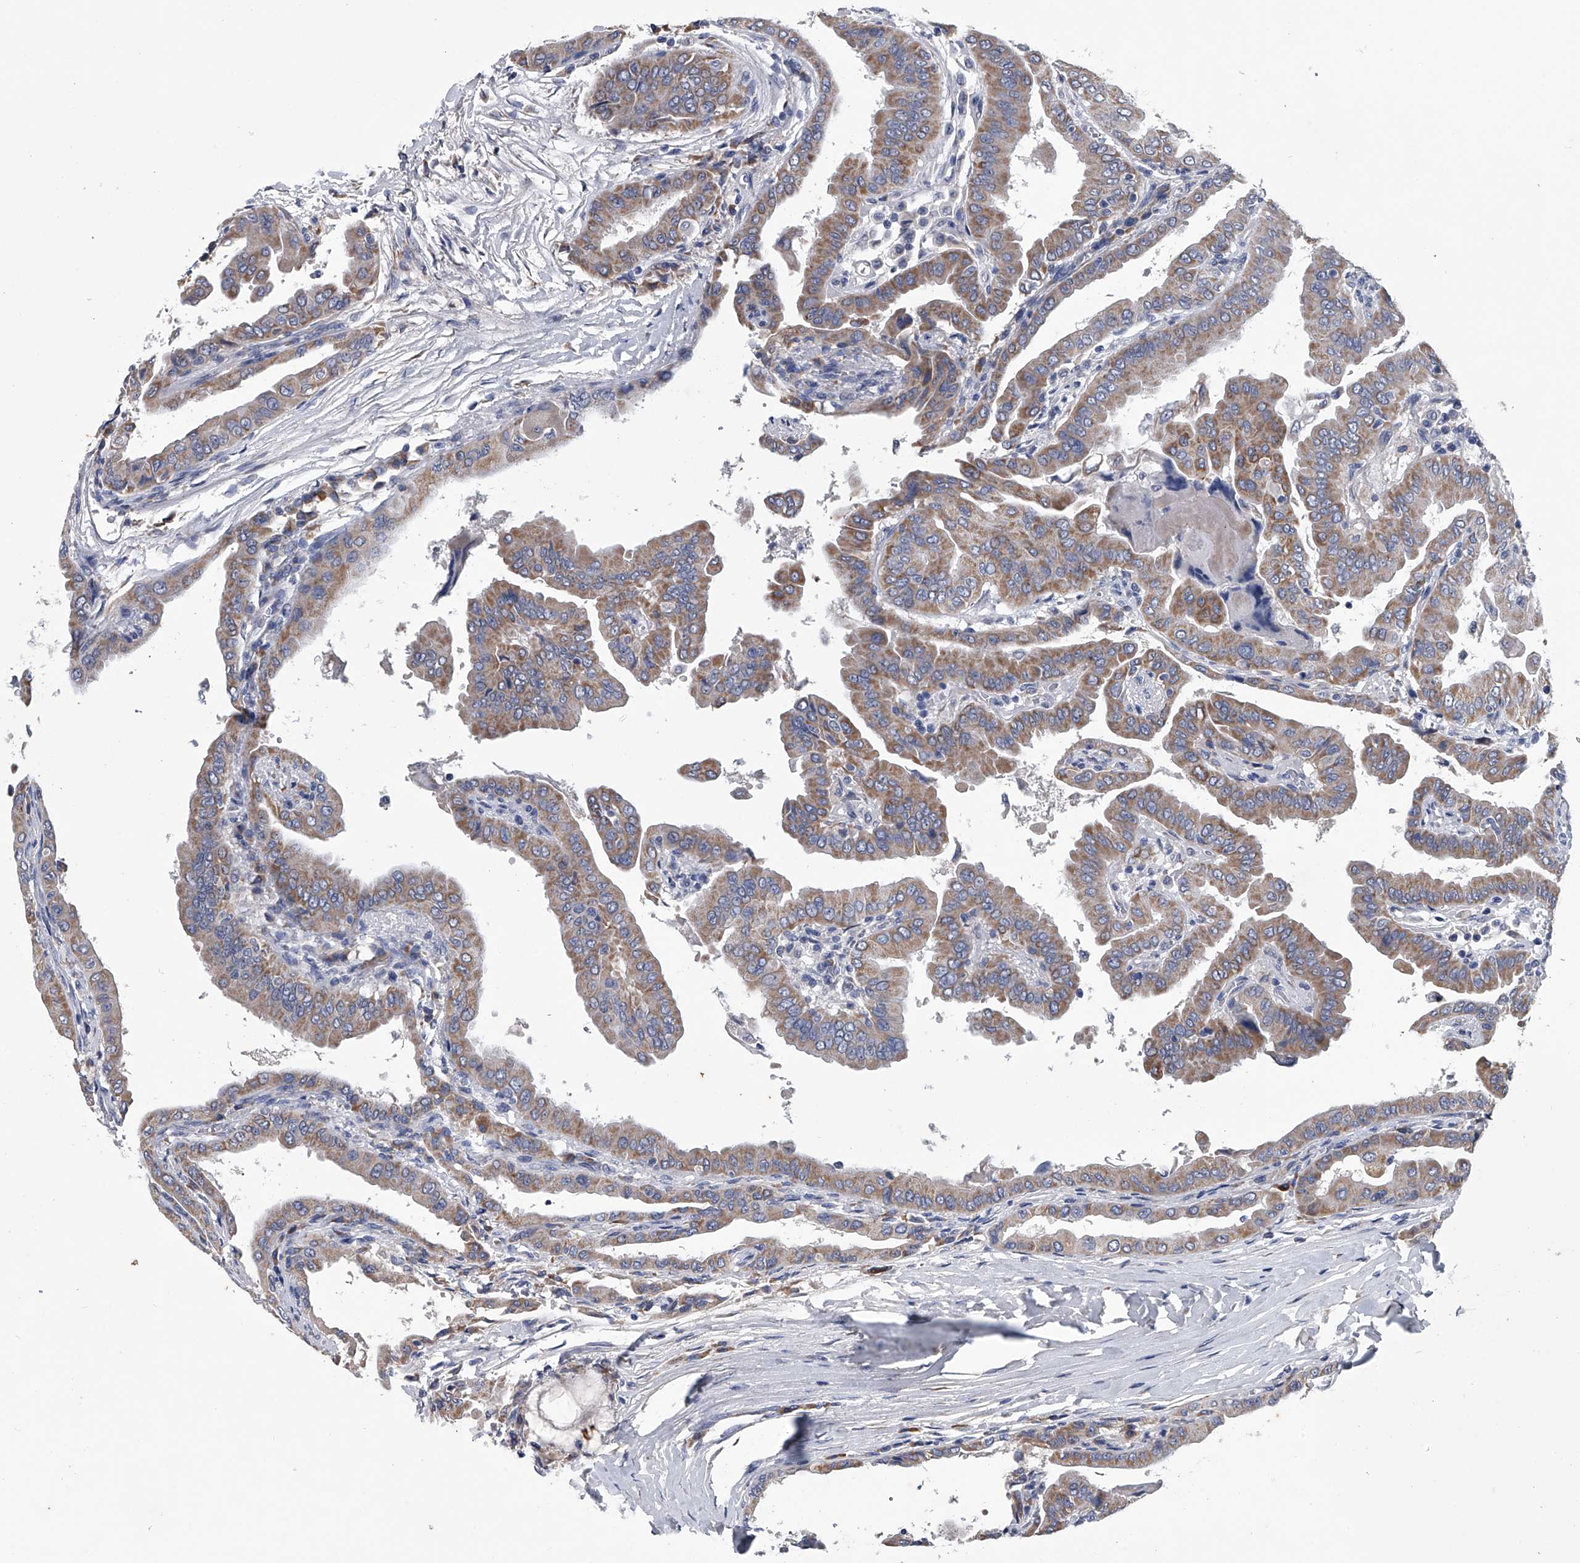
{"staining": {"intensity": "moderate", "quantity": ">75%", "location": "cytoplasmic/membranous"}, "tissue": "thyroid cancer", "cell_type": "Tumor cells", "image_type": "cancer", "snomed": [{"axis": "morphology", "description": "Papillary adenocarcinoma, NOS"}, {"axis": "topography", "description": "Thyroid gland"}], "caption": "Thyroid cancer was stained to show a protein in brown. There is medium levels of moderate cytoplasmic/membranous expression in approximately >75% of tumor cells. (DAB (3,3'-diaminobenzidine) = brown stain, brightfield microscopy at high magnification).", "gene": "OAT", "patient": {"sex": "male", "age": 33}}